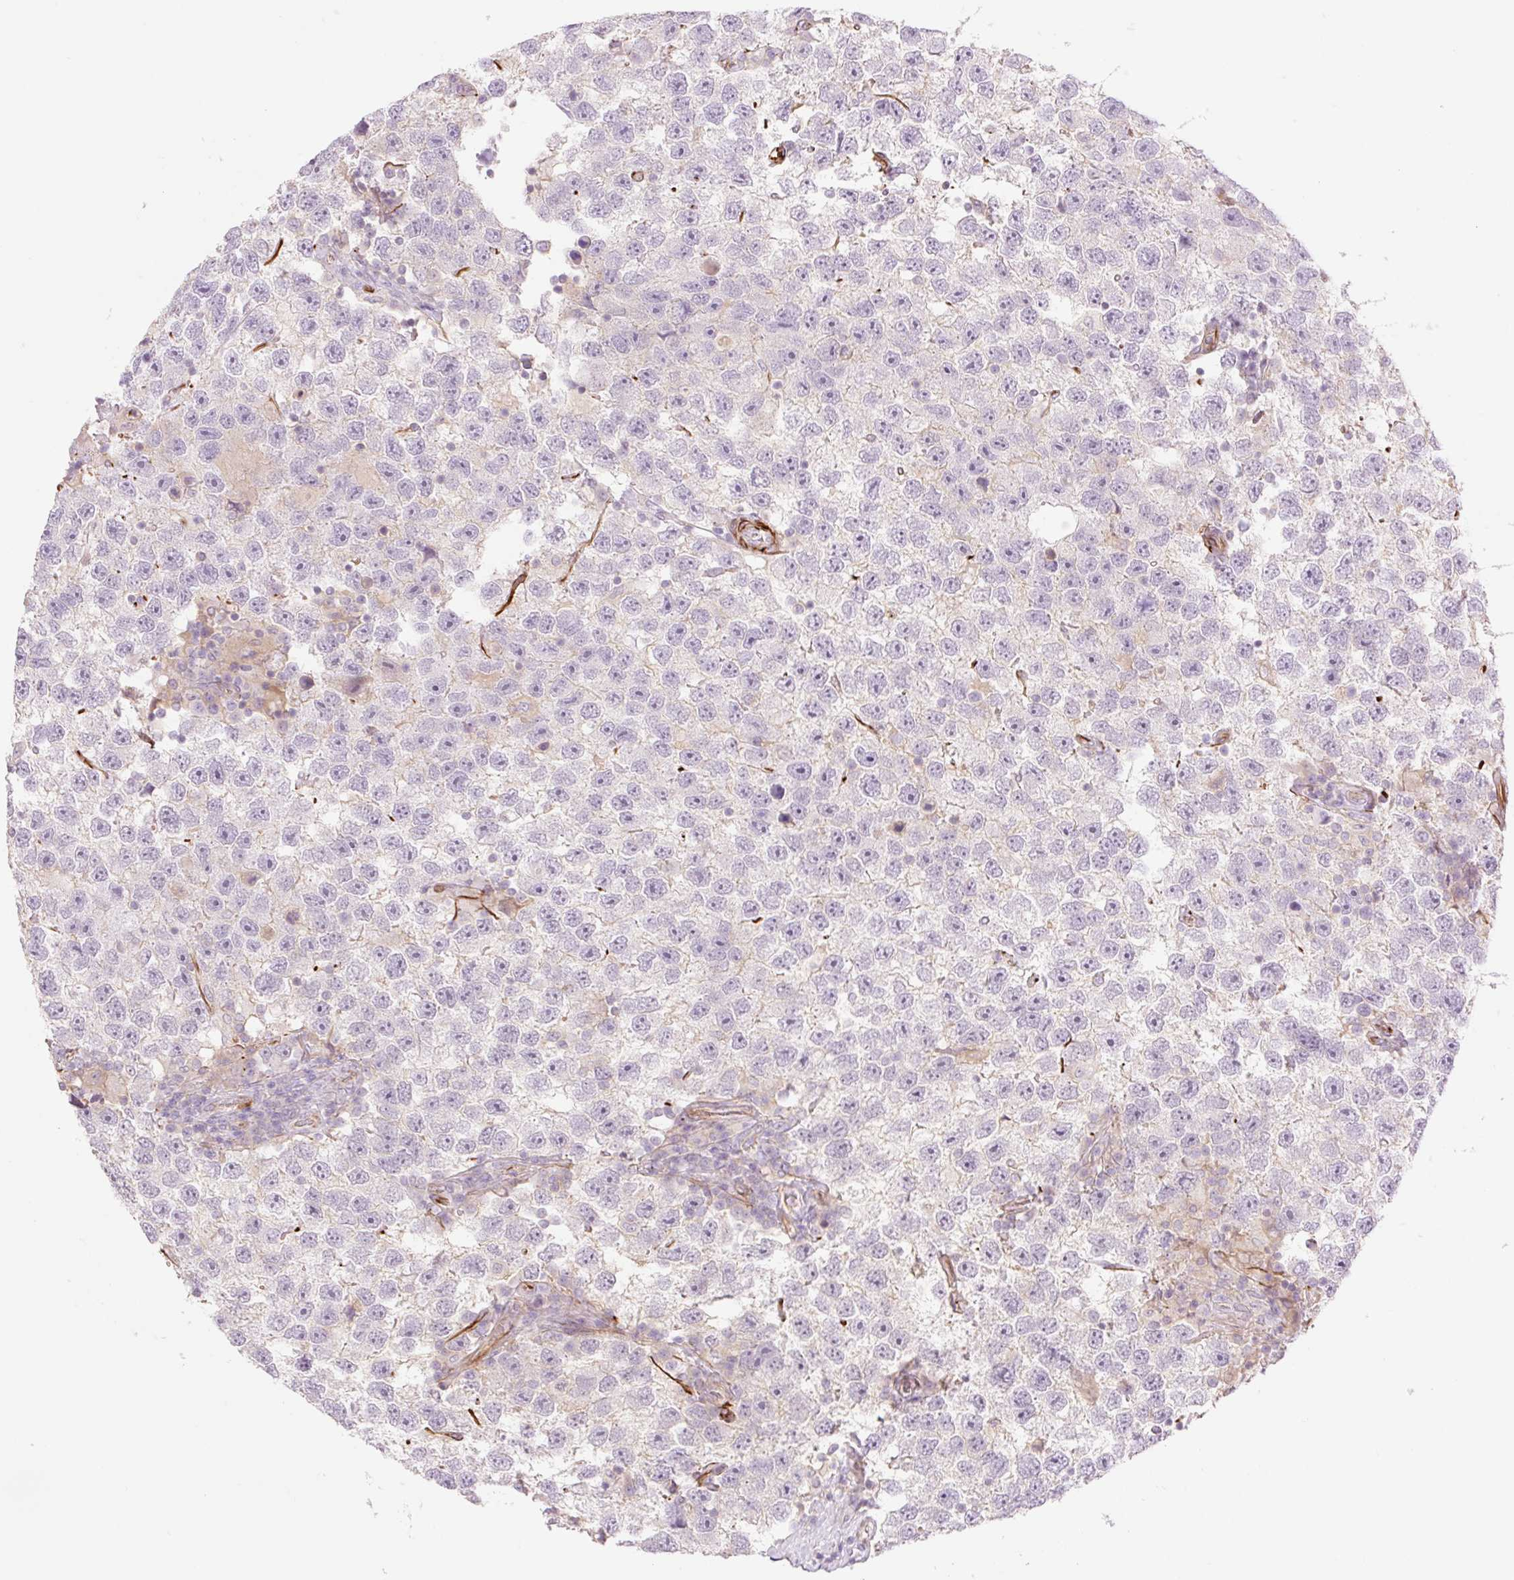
{"staining": {"intensity": "negative", "quantity": "none", "location": "none"}, "tissue": "testis cancer", "cell_type": "Tumor cells", "image_type": "cancer", "snomed": [{"axis": "morphology", "description": "Seminoma, NOS"}, {"axis": "topography", "description": "Testis"}], "caption": "High magnification brightfield microscopy of seminoma (testis) stained with DAB (brown) and counterstained with hematoxylin (blue): tumor cells show no significant staining. (DAB IHC visualized using brightfield microscopy, high magnification).", "gene": "ZFYVE21", "patient": {"sex": "male", "age": 26}}